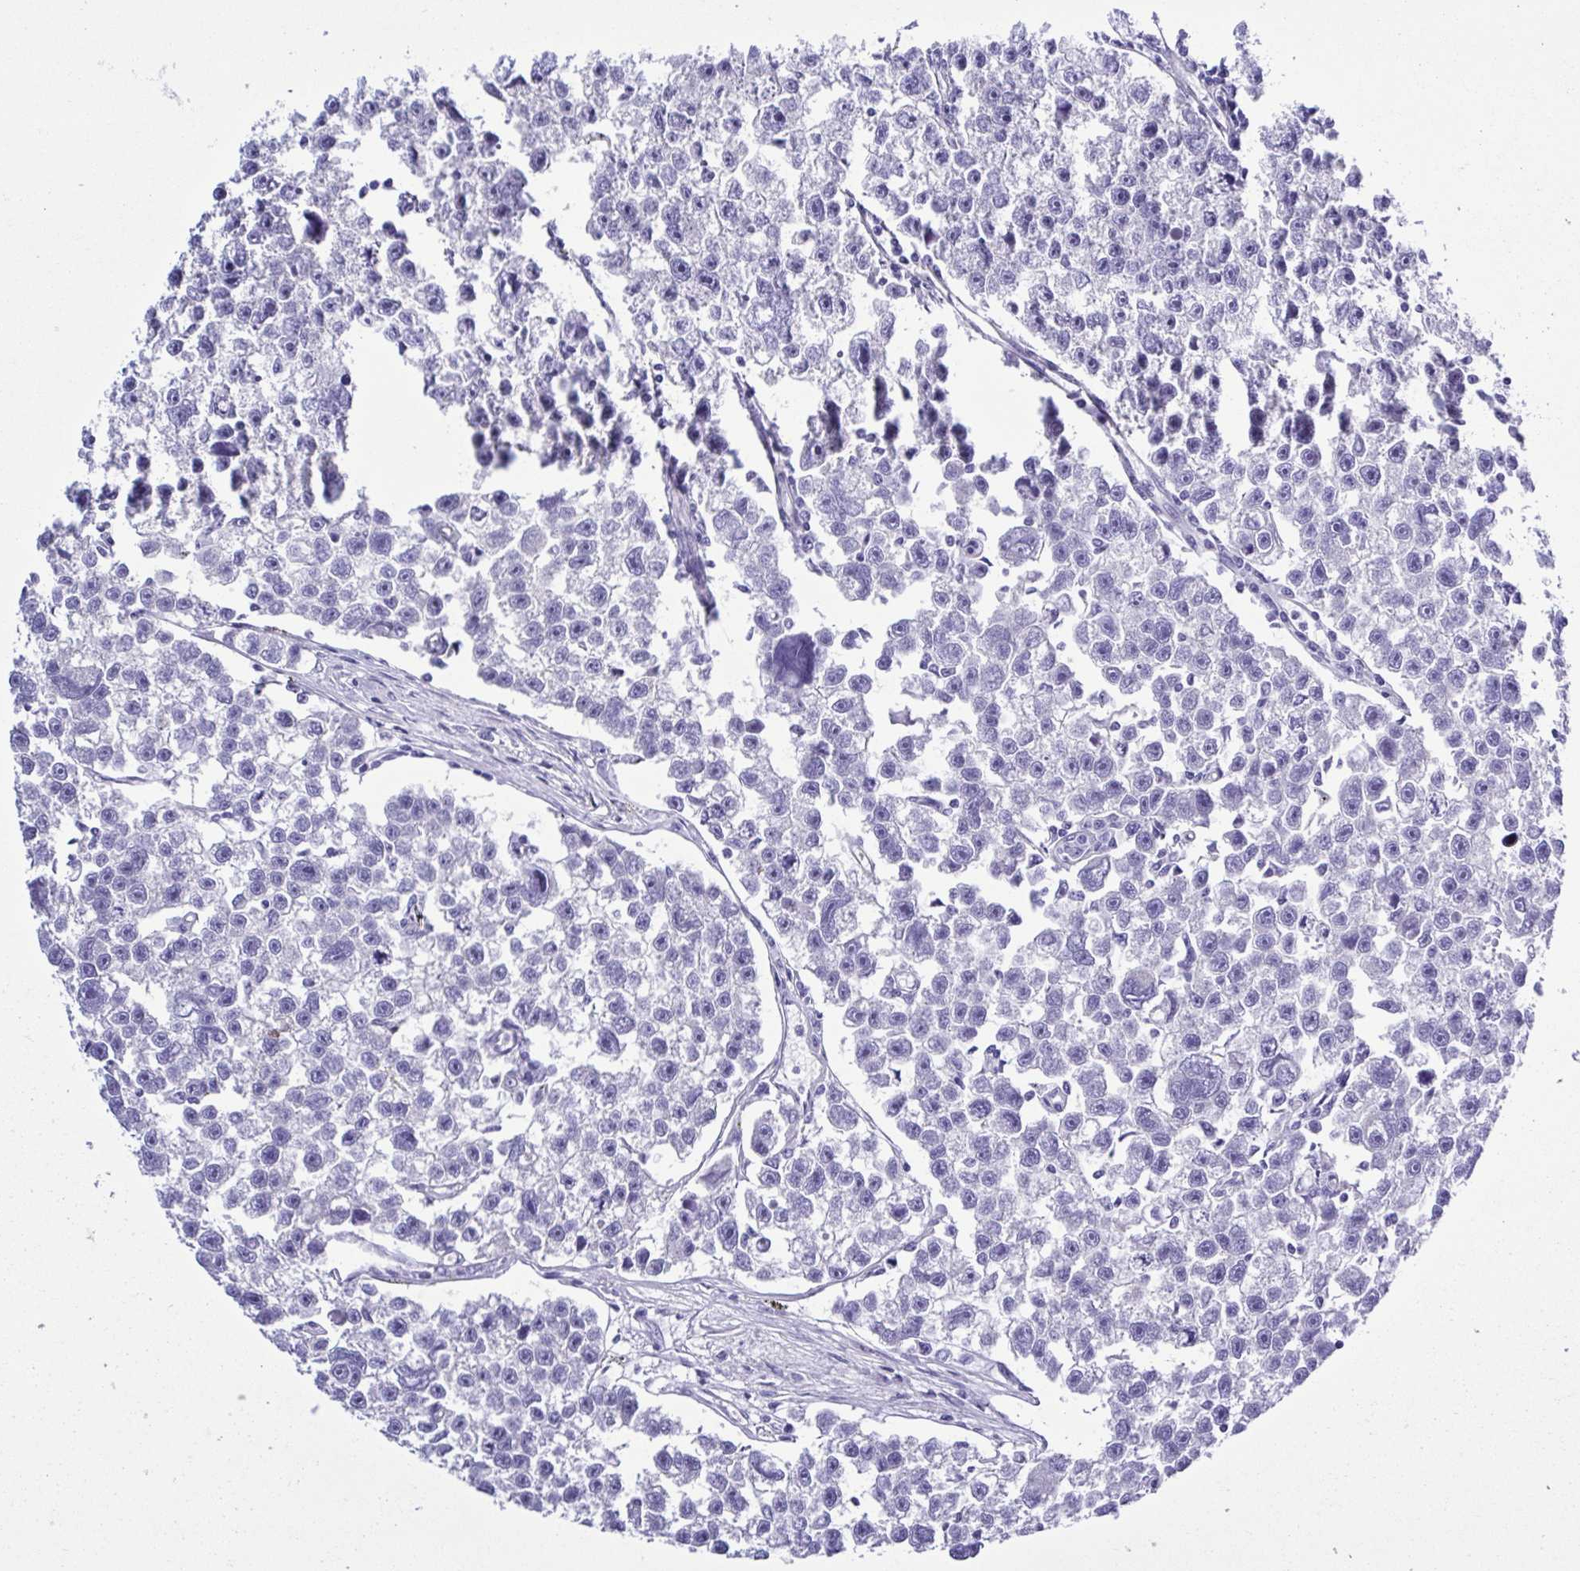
{"staining": {"intensity": "negative", "quantity": "none", "location": "none"}, "tissue": "testis cancer", "cell_type": "Tumor cells", "image_type": "cancer", "snomed": [{"axis": "morphology", "description": "Seminoma, NOS"}, {"axis": "topography", "description": "Testis"}], "caption": "Immunohistochemistry (IHC) image of human seminoma (testis) stained for a protein (brown), which exhibits no staining in tumor cells.", "gene": "GABBR2", "patient": {"sex": "male", "age": 26}}